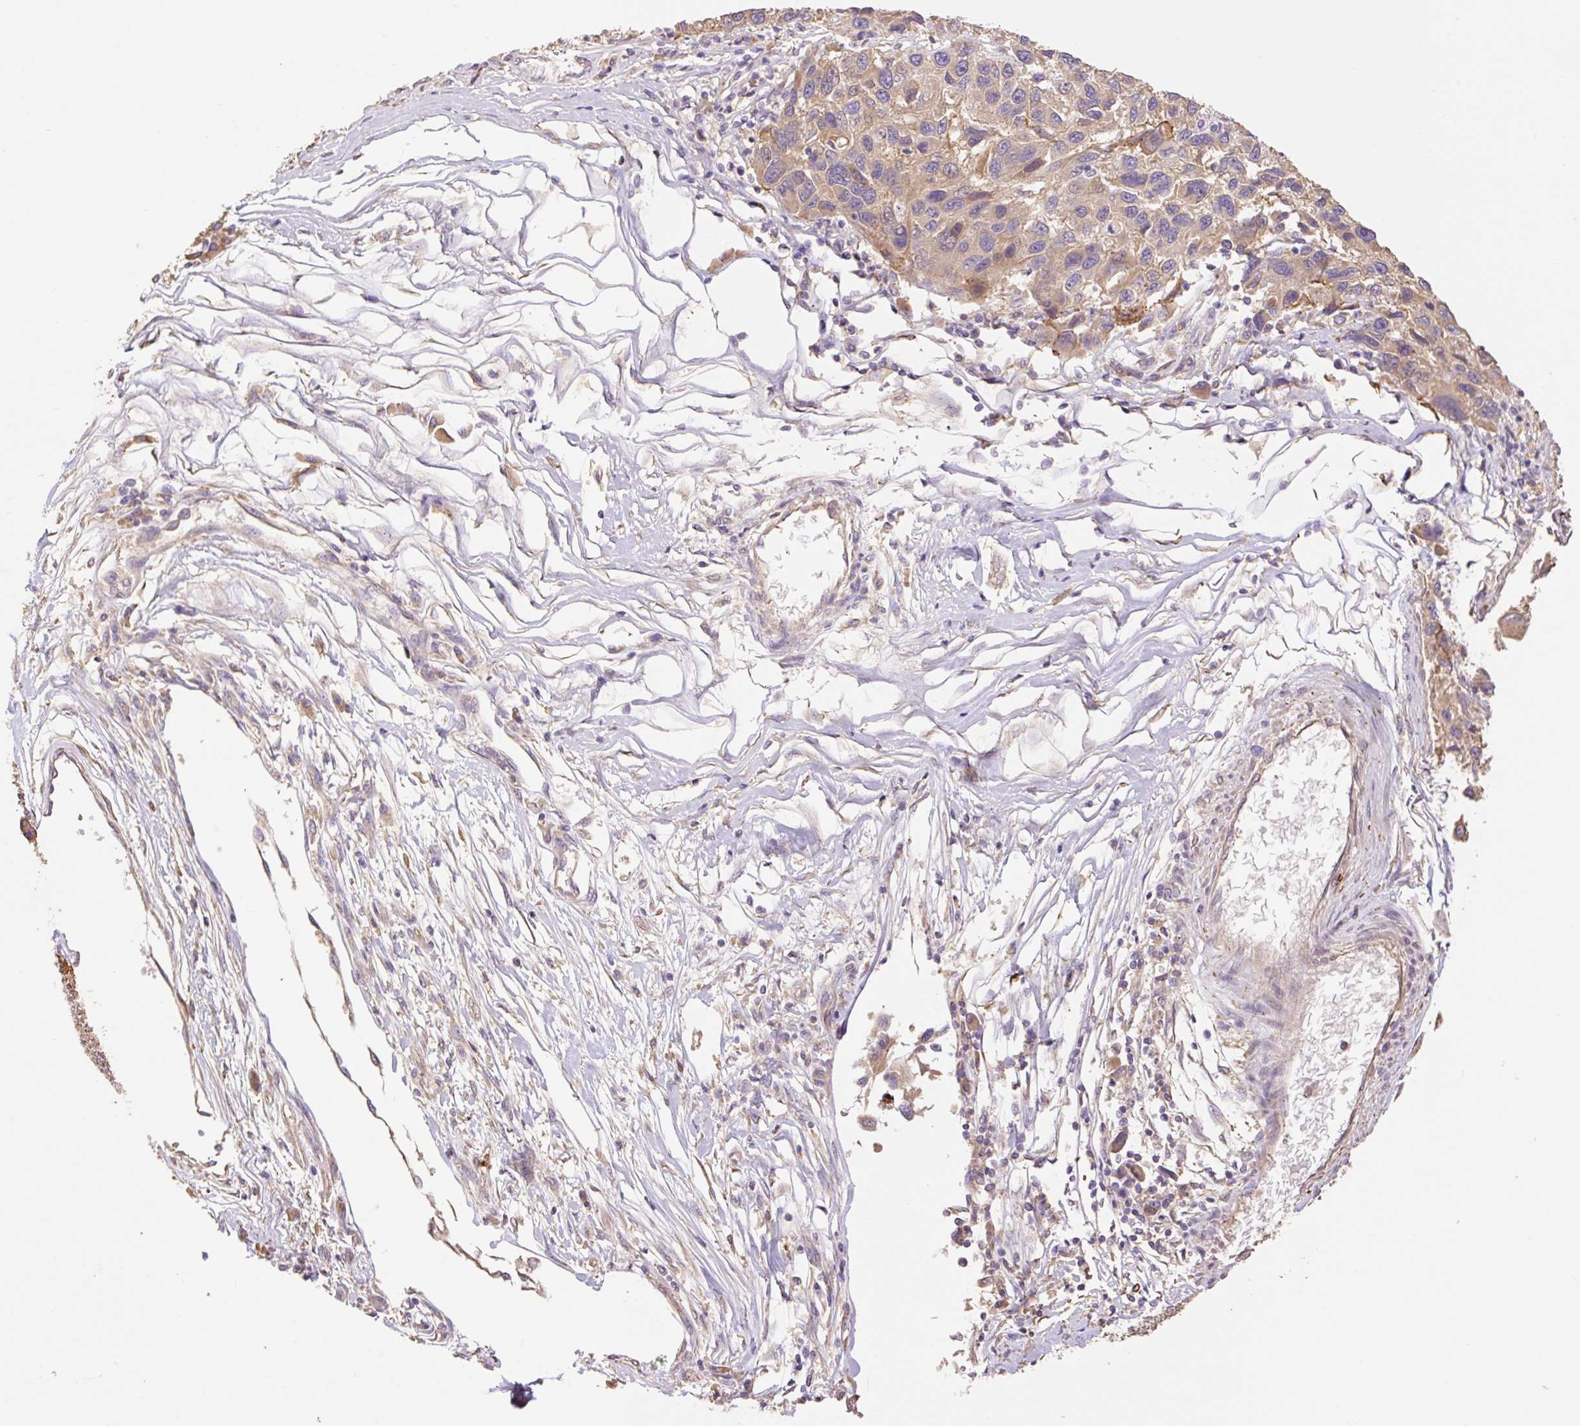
{"staining": {"intensity": "weak", "quantity": "<25%", "location": "cytoplasmic/membranous"}, "tissue": "melanoma", "cell_type": "Tumor cells", "image_type": "cancer", "snomed": [{"axis": "morphology", "description": "Malignant melanoma, NOS"}, {"axis": "topography", "description": "Skin"}], "caption": "Immunohistochemistry (IHC) image of neoplastic tissue: human malignant melanoma stained with DAB (3,3'-diaminobenzidine) reveals no significant protein positivity in tumor cells. (IHC, brightfield microscopy, high magnification).", "gene": "DESI1", "patient": {"sex": "male", "age": 53}}